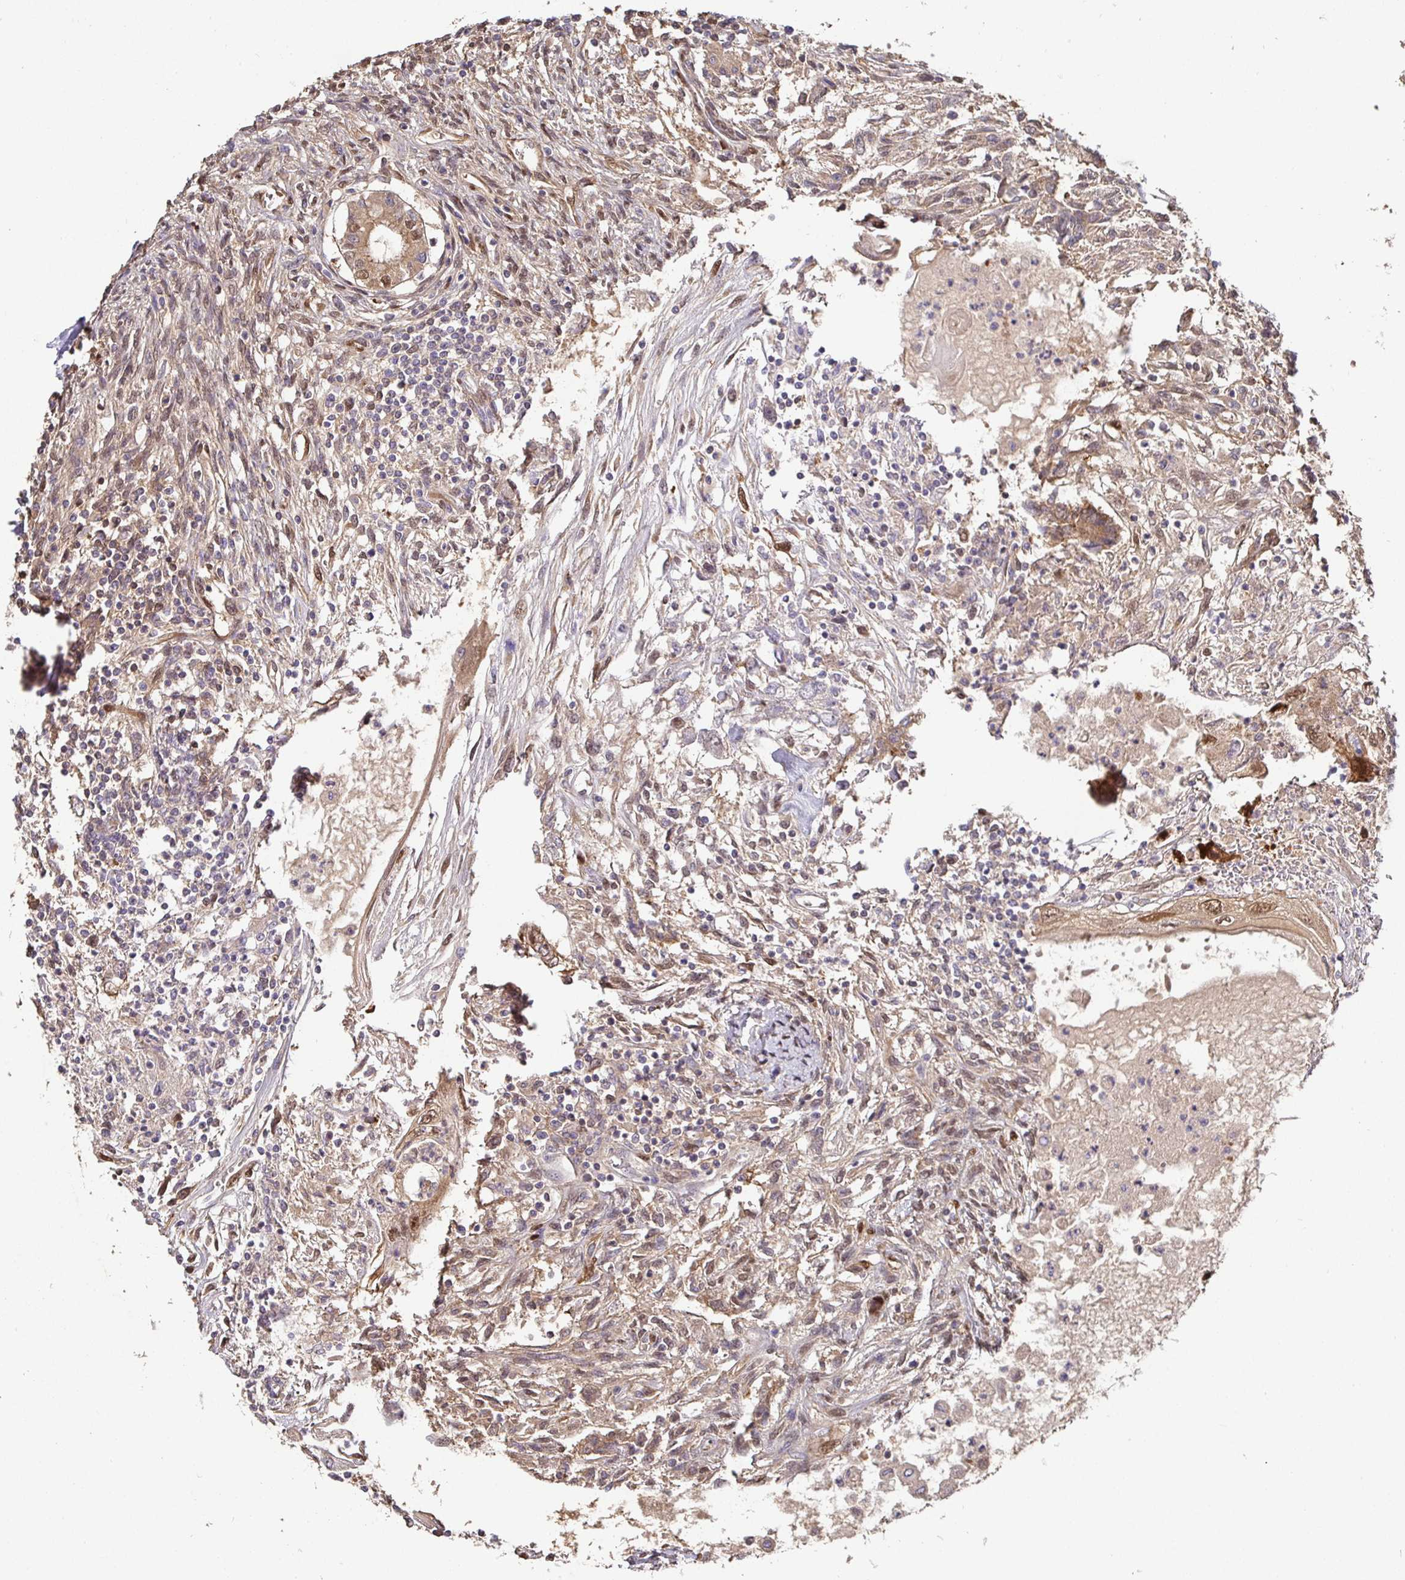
{"staining": {"intensity": "moderate", "quantity": "25%-75%", "location": "cytoplasmic/membranous,nuclear"}, "tissue": "testis cancer", "cell_type": "Tumor cells", "image_type": "cancer", "snomed": [{"axis": "morphology", "description": "Carcinoma, Embryonal, NOS"}, {"axis": "topography", "description": "Testis"}], "caption": "Protein expression by IHC displays moderate cytoplasmic/membranous and nuclear staining in approximately 25%-75% of tumor cells in embryonal carcinoma (testis).", "gene": "SHISA4", "patient": {"sex": "male", "age": 37}}